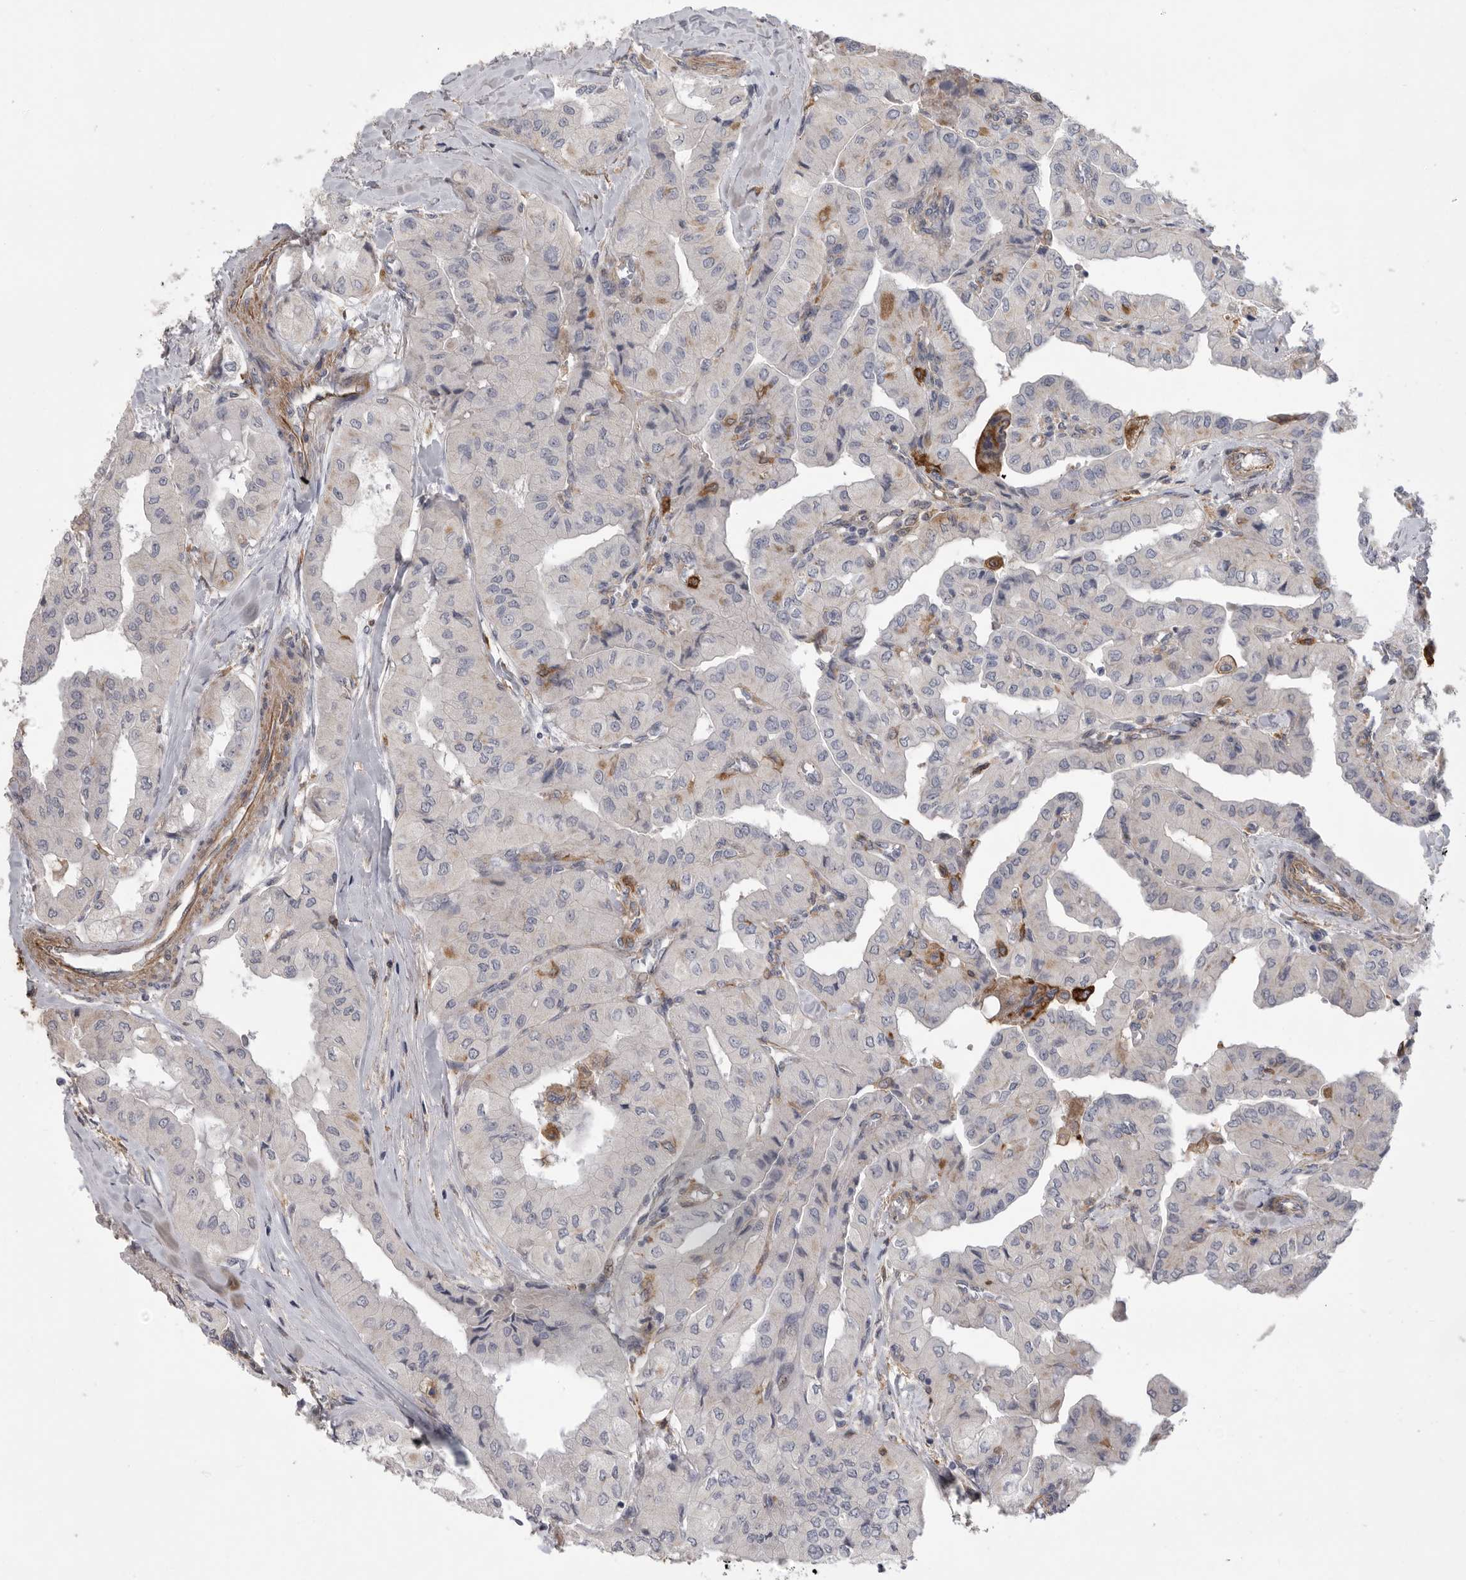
{"staining": {"intensity": "negative", "quantity": "none", "location": "none"}, "tissue": "thyroid cancer", "cell_type": "Tumor cells", "image_type": "cancer", "snomed": [{"axis": "morphology", "description": "Papillary adenocarcinoma, NOS"}, {"axis": "topography", "description": "Thyroid gland"}], "caption": "This is an IHC photomicrograph of thyroid cancer. There is no staining in tumor cells.", "gene": "SIGLEC10", "patient": {"sex": "female", "age": 59}}